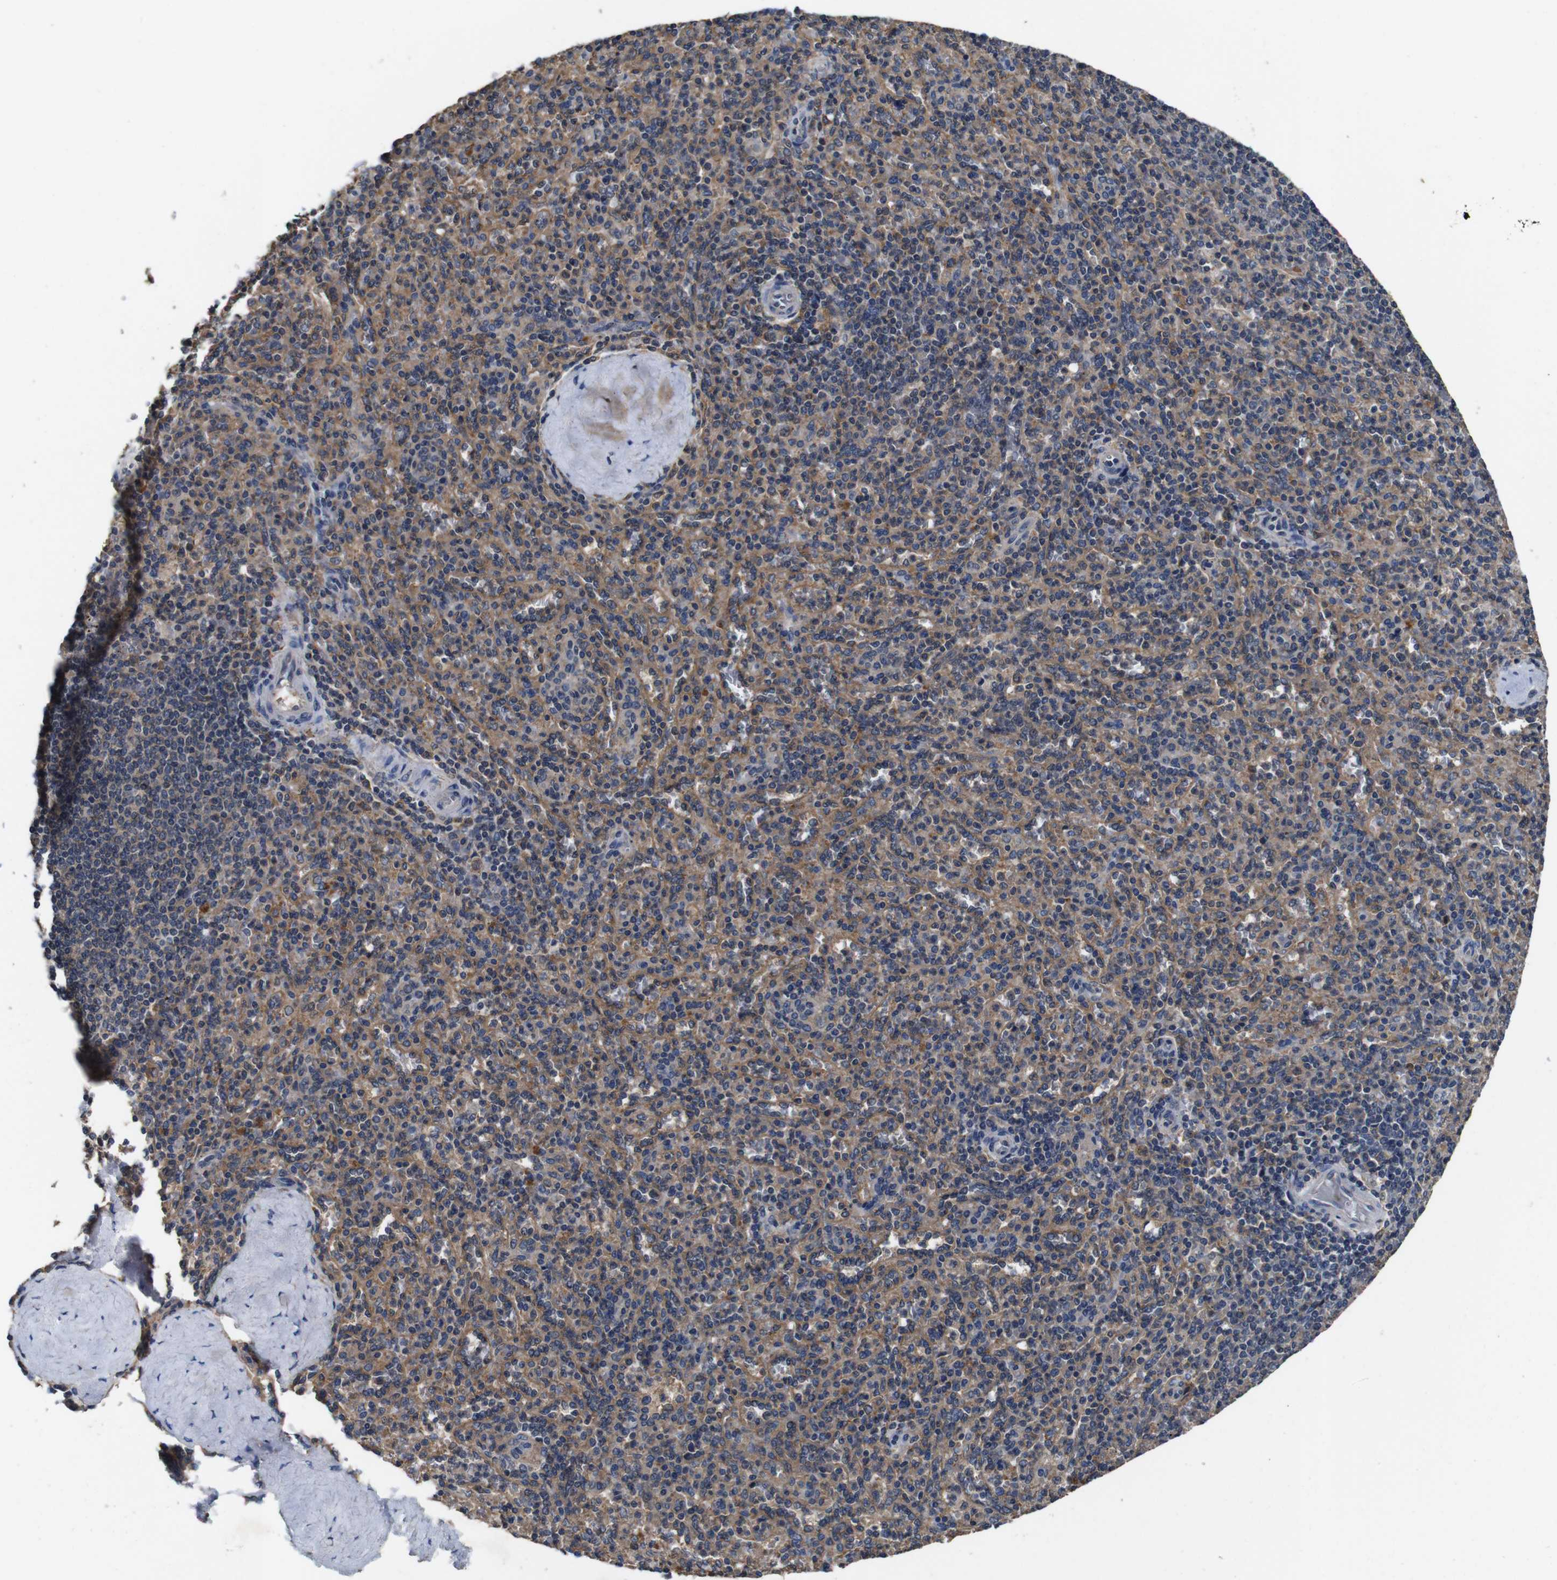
{"staining": {"intensity": "moderate", "quantity": ">75%", "location": "cytoplasmic/membranous"}, "tissue": "spleen", "cell_type": "Cells in red pulp", "image_type": "normal", "snomed": [{"axis": "morphology", "description": "Normal tissue, NOS"}, {"axis": "topography", "description": "Spleen"}], "caption": "DAB immunohistochemical staining of benign spleen reveals moderate cytoplasmic/membranous protein staining in about >75% of cells in red pulp.", "gene": "GLIPR1", "patient": {"sex": "male", "age": 36}}